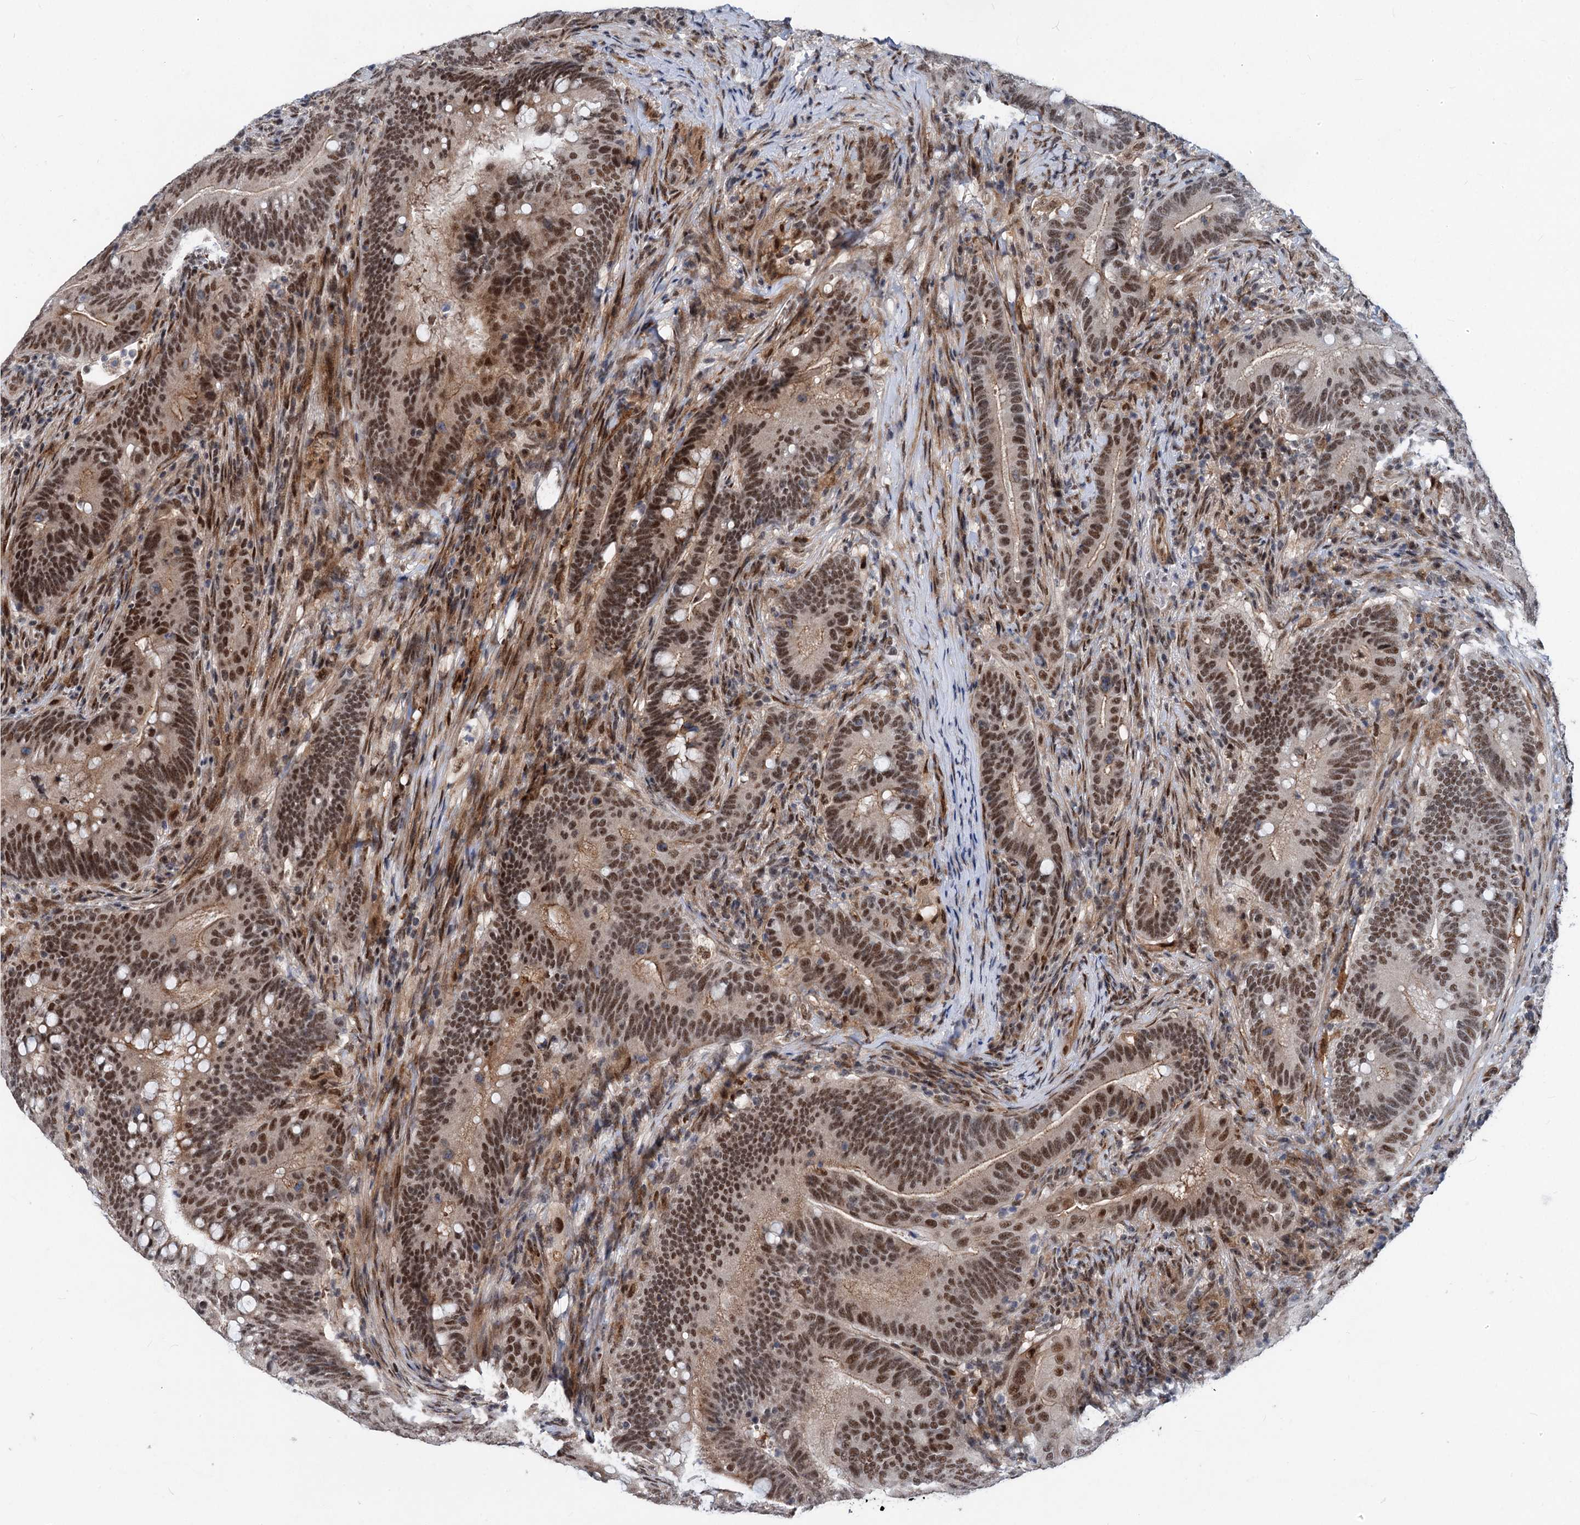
{"staining": {"intensity": "moderate", "quantity": ">75%", "location": "cytoplasmic/membranous,nuclear"}, "tissue": "colorectal cancer", "cell_type": "Tumor cells", "image_type": "cancer", "snomed": [{"axis": "morphology", "description": "Adenocarcinoma, NOS"}, {"axis": "topography", "description": "Colon"}], "caption": "Adenocarcinoma (colorectal) stained with a protein marker exhibits moderate staining in tumor cells.", "gene": "PHF8", "patient": {"sex": "female", "age": 66}}